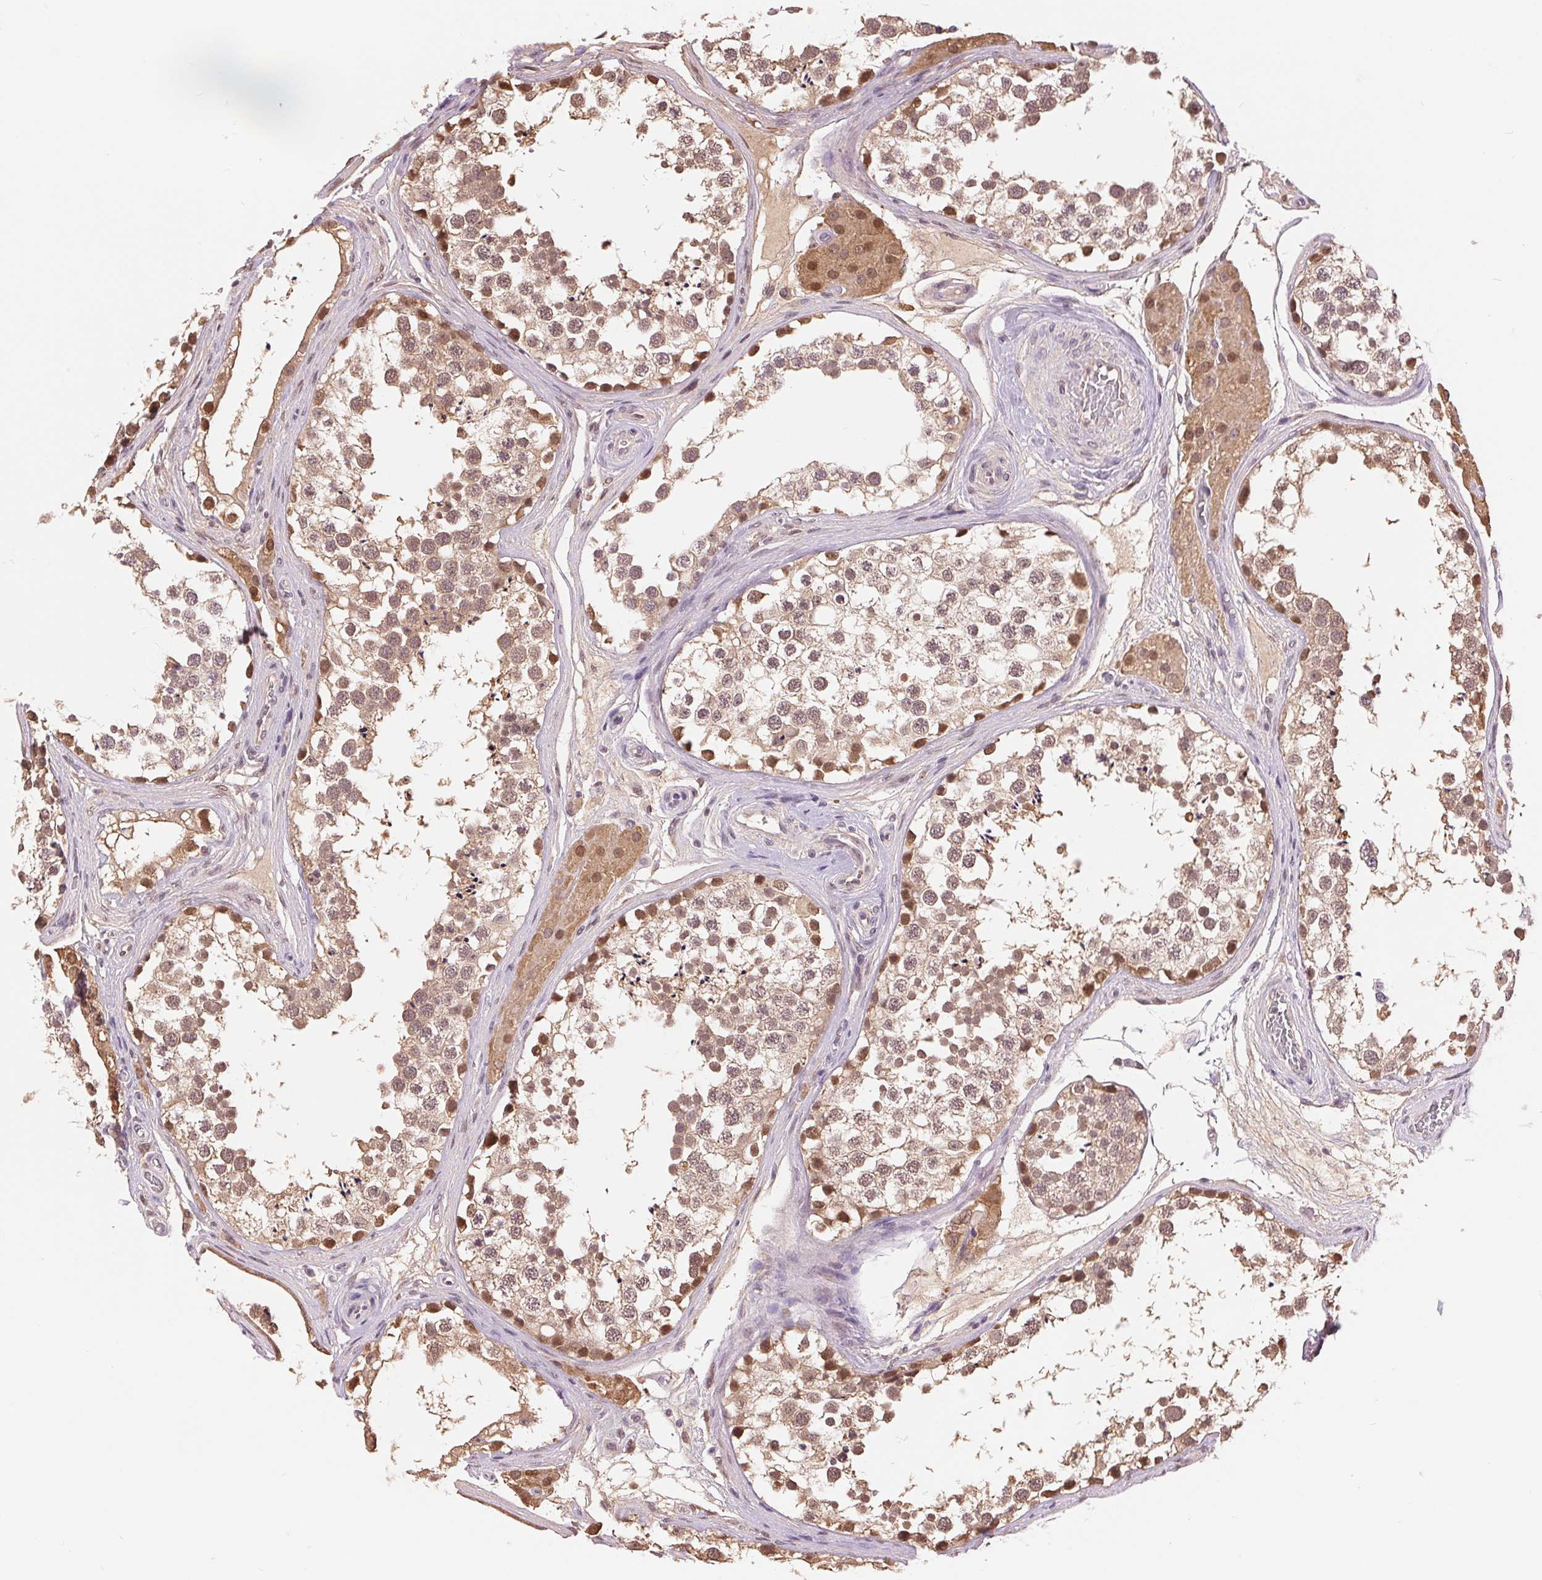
{"staining": {"intensity": "weak", "quantity": ">75%", "location": "cytoplasmic/membranous,nuclear"}, "tissue": "testis", "cell_type": "Cells in seminiferous ducts", "image_type": "normal", "snomed": [{"axis": "morphology", "description": "Normal tissue, NOS"}, {"axis": "morphology", "description": "Seminoma, NOS"}, {"axis": "topography", "description": "Testis"}], "caption": "Cells in seminiferous ducts exhibit low levels of weak cytoplasmic/membranous,nuclear staining in approximately >75% of cells in normal testis.", "gene": "TMEM273", "patient": {"sex": "male", "age": 65}}